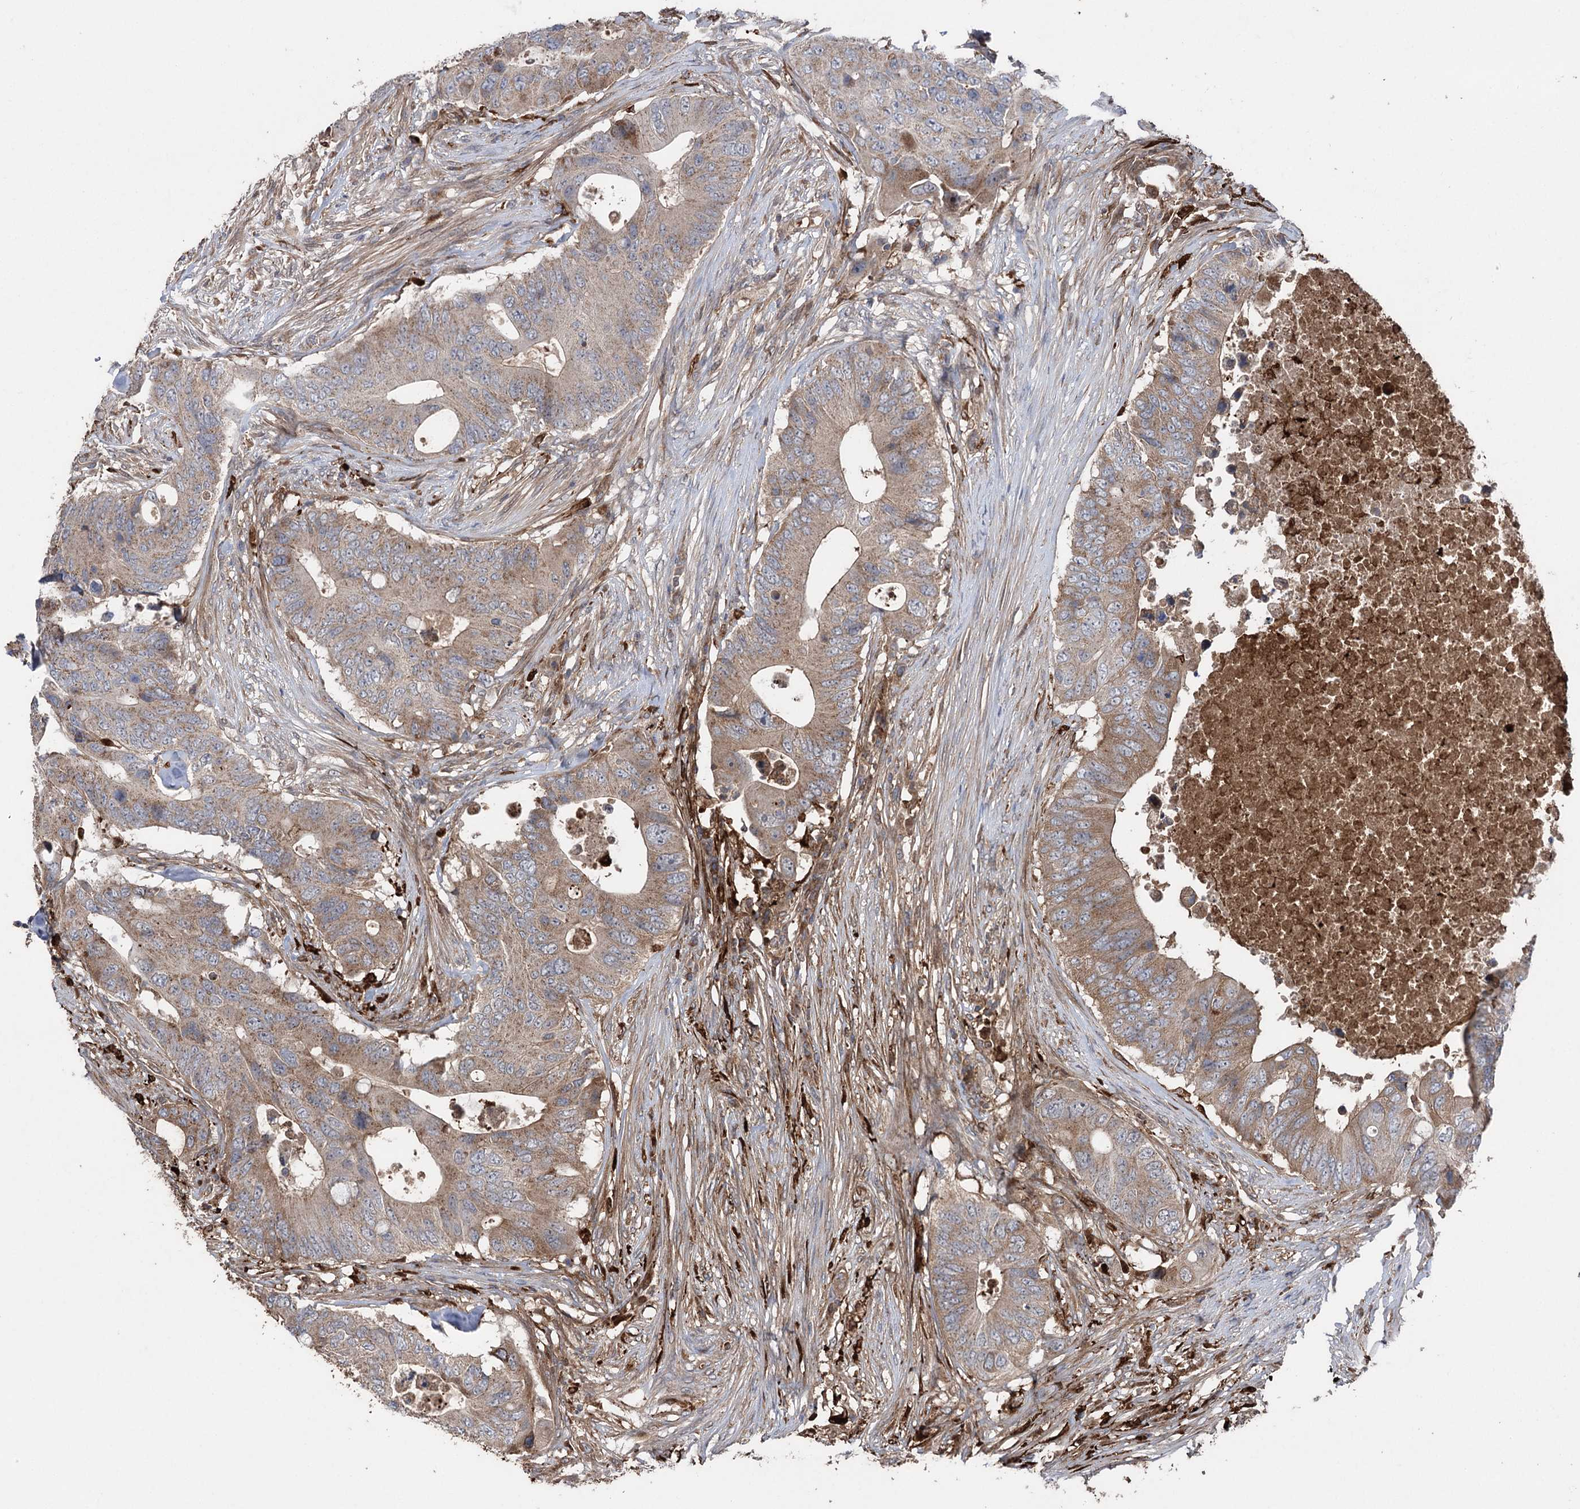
{"staining": {"intensity": "weak", "quantity": ">75%", "location": "cytoplasmic/membranous"}, "tissue": "colorectal cancer", "cell_type": "Tumor cells", "image_type": "cancer", "snomed": [{"axis": "morphology", "description": "Adenocarcinoma, NOS"}, {"axis": "topography", "description": "Colon"}], "caption": "This micrograph reveals immunohistochemistry staining of human colorectal cancer, with low weak cytoplasmic/membranous expression in about >75% of tumor cells.", "gene": "OTUD1", "patient": {"sex": "male", "age": 71}}